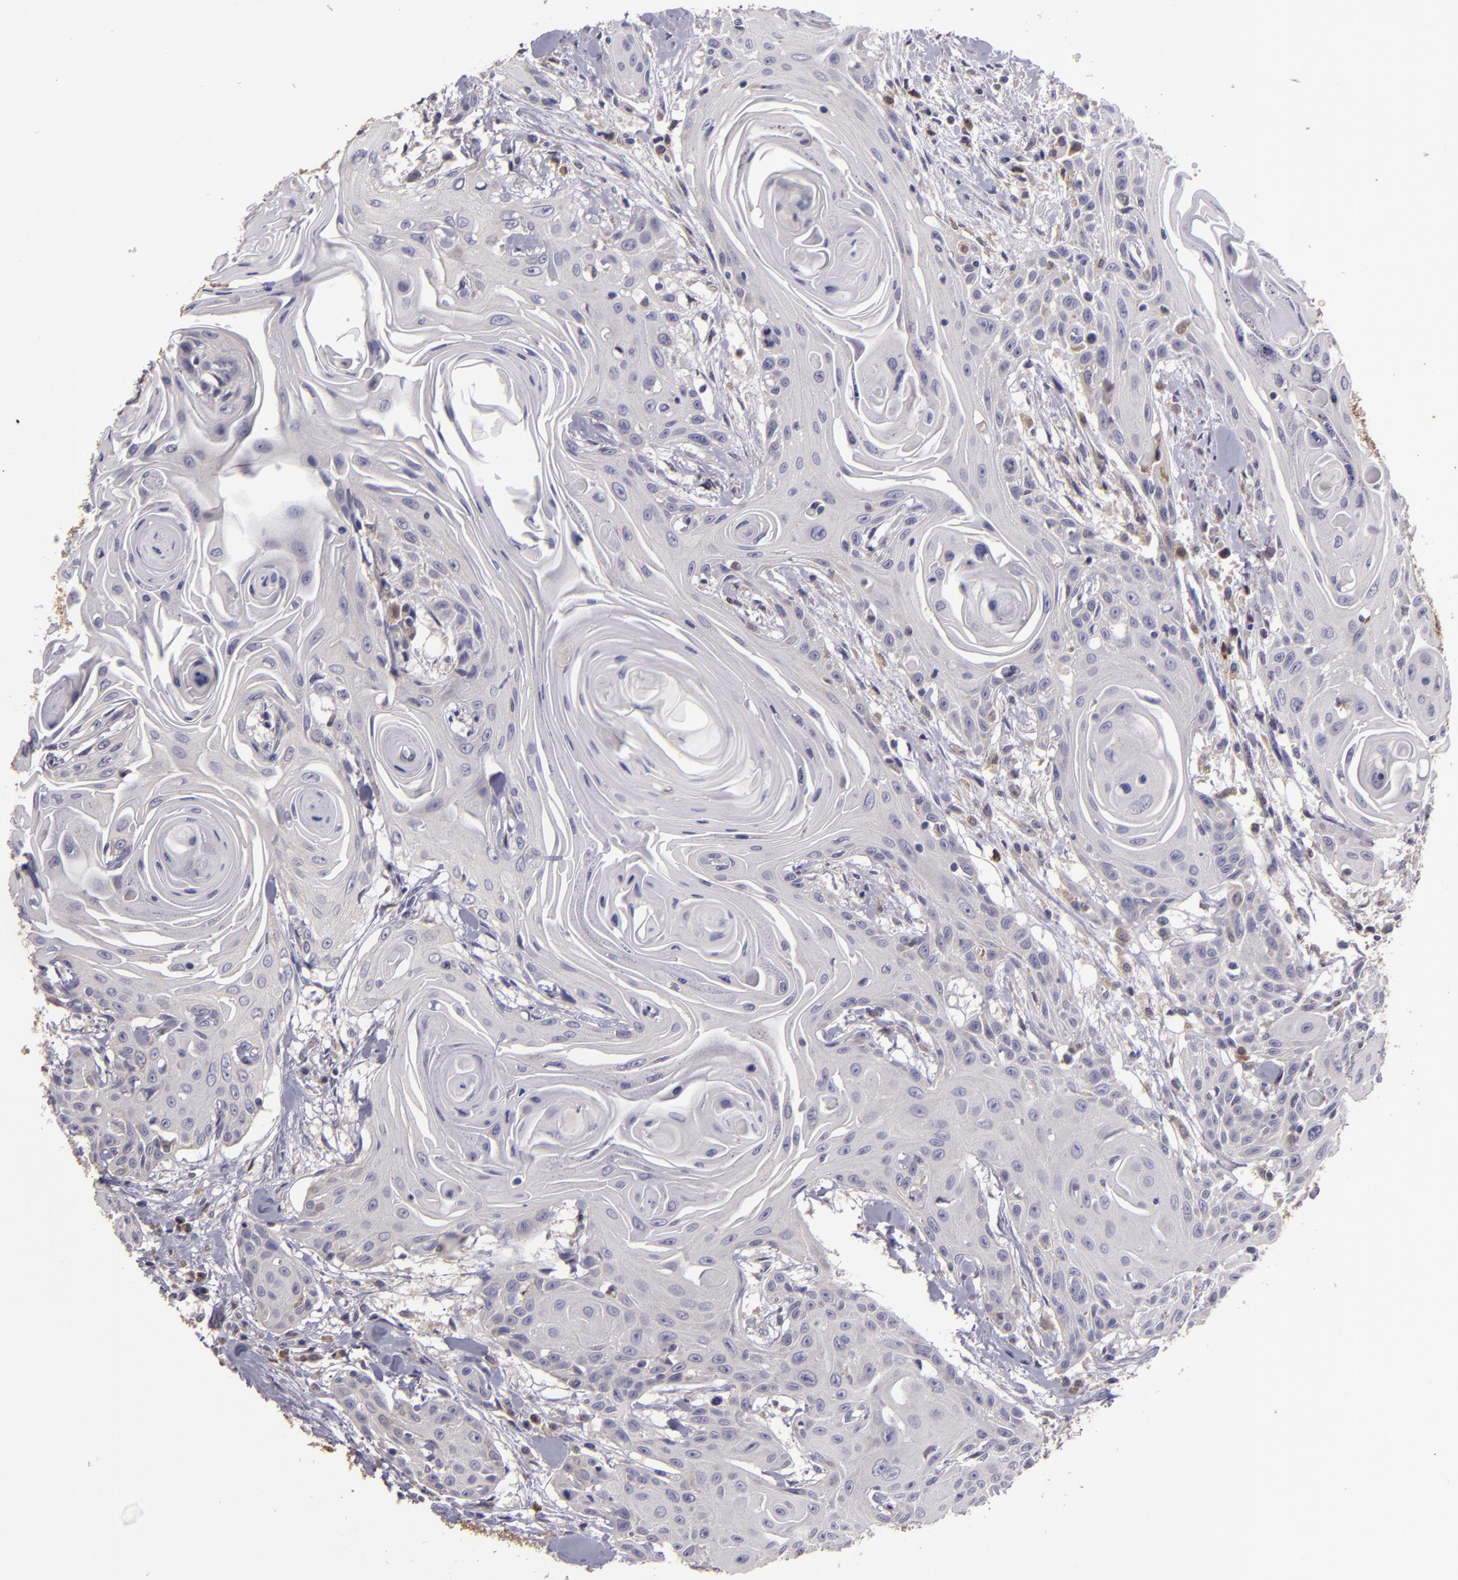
{"staining": {"intensity": "moderate", "quantity": "<25%", "location": "cytoplasmic/membranous"}, "tissue": "head and neck cancer", "cell_type": "Tumor cells", "image_type": "cancer", "snomed": [{"axis": "morphology", "description": "Squamous cell carcinoma, NOS"}, {"axis": "morphology", "description": "Squamous cell carcinoma, metastatic, NOS"}, {"axis": "topography", "description": "Lymph node"}, {"axis": "topography", "description": "Salivary gland"}, {"axis": "topography", "description": "Head-Neck"}], "caption": "Brown immunohistochemical staining in human head and neck cancer reveals moderate cytoplasmic/membranous expression in about <25% of tumor cells. (brown staining indicates protein expression, while blue staining denotes nuclei).", "gene": "FHIT", "patient": {"sex": "female", "age": 74}}